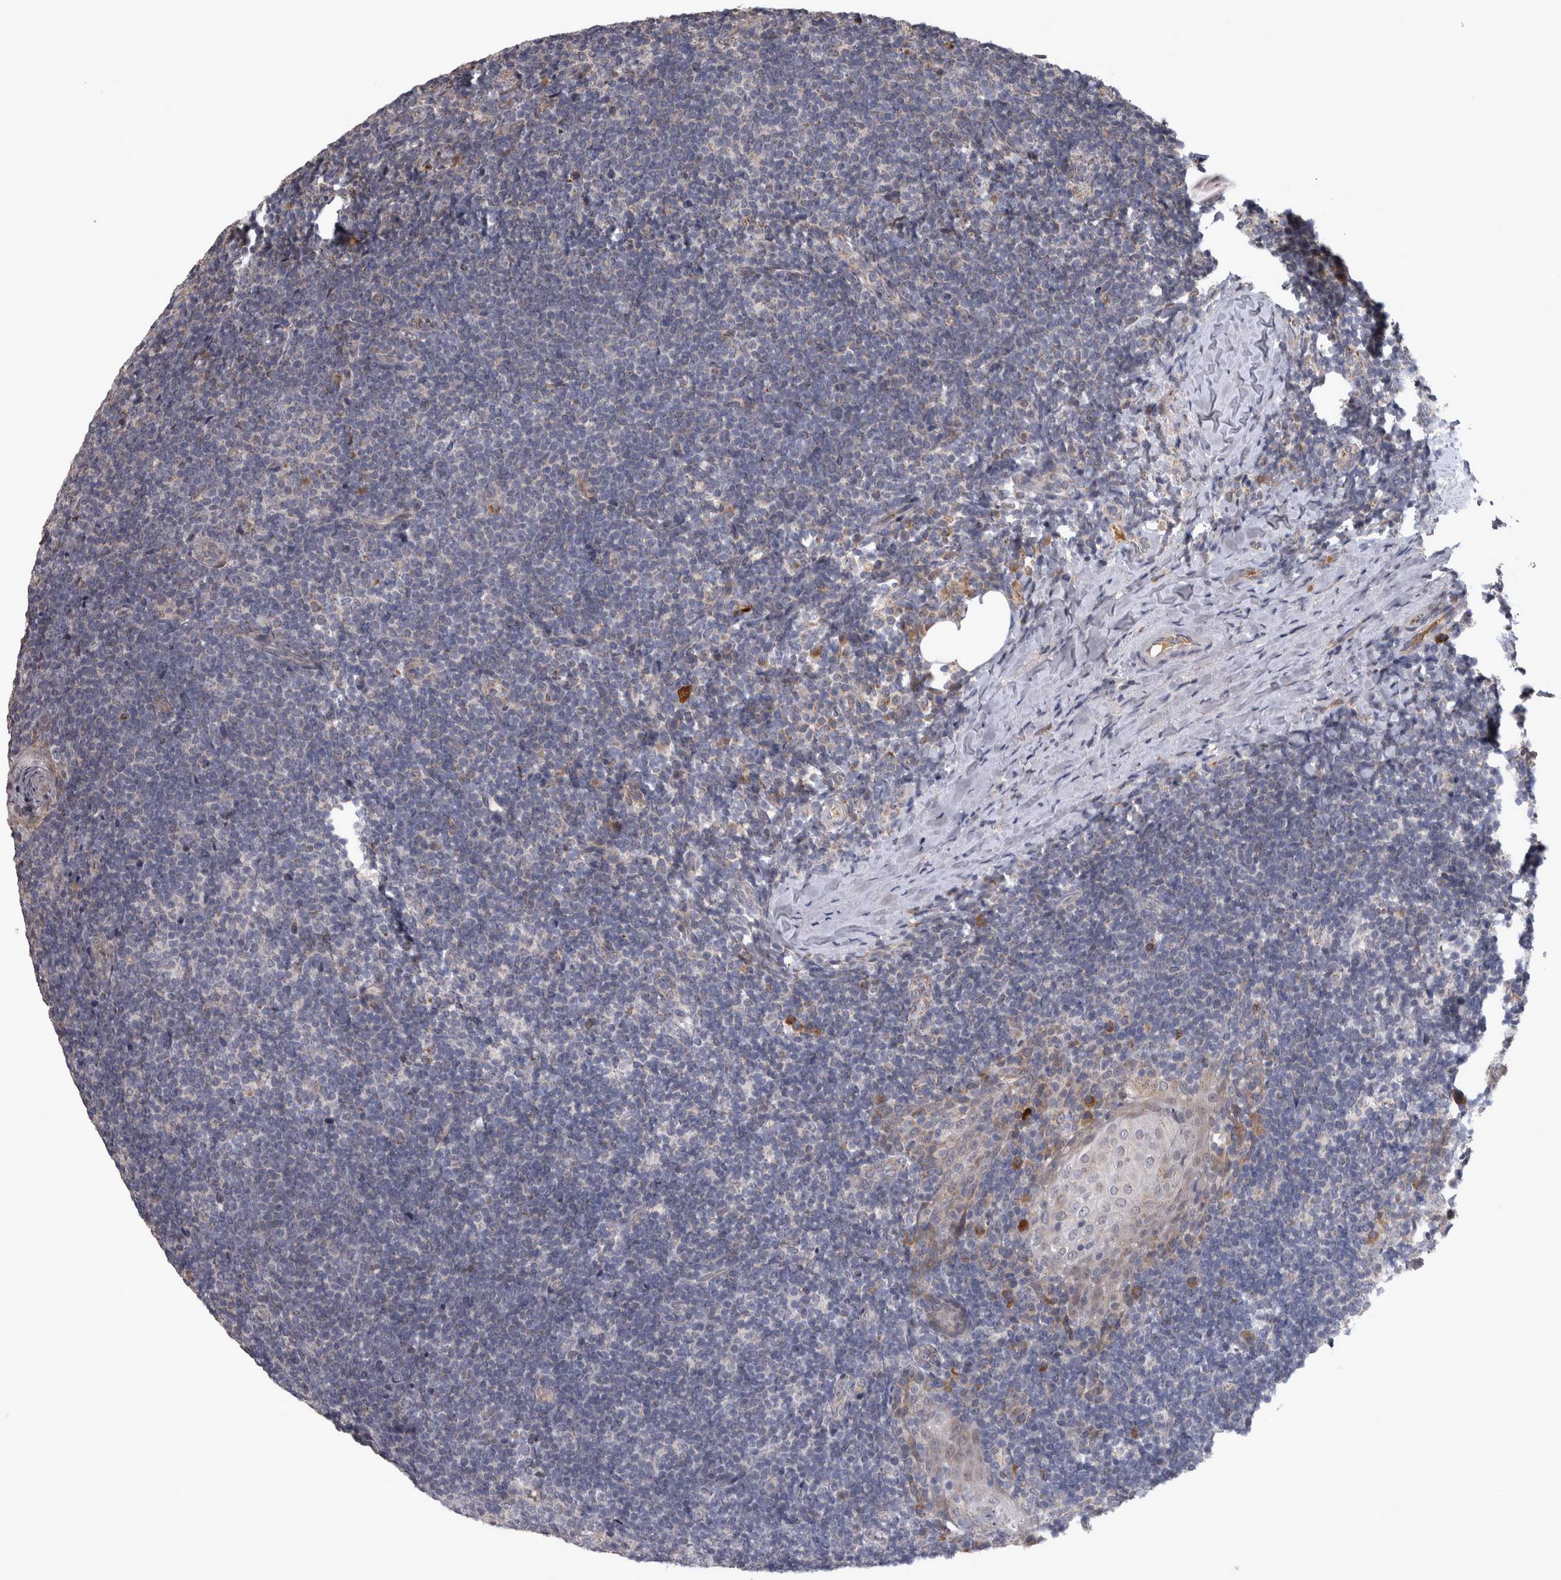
{"staining": {"intensity": "negative", "quantity": "none", "location": "none"}, "tissue": "tonsil", "cell_type": "Germinal center cells", "image_type": "normal", "snomed": [{"axis": "morphology", "description": "Normal tissue, NOS"}, {"axis": "topography", "description": "Tonsil"}], "caption": "Tonsil stained for a protein using immunohistochemistry displays no positivity germinal center cells.", "gene": "DBT", "patient": {"sex": "male", "age": 37}}